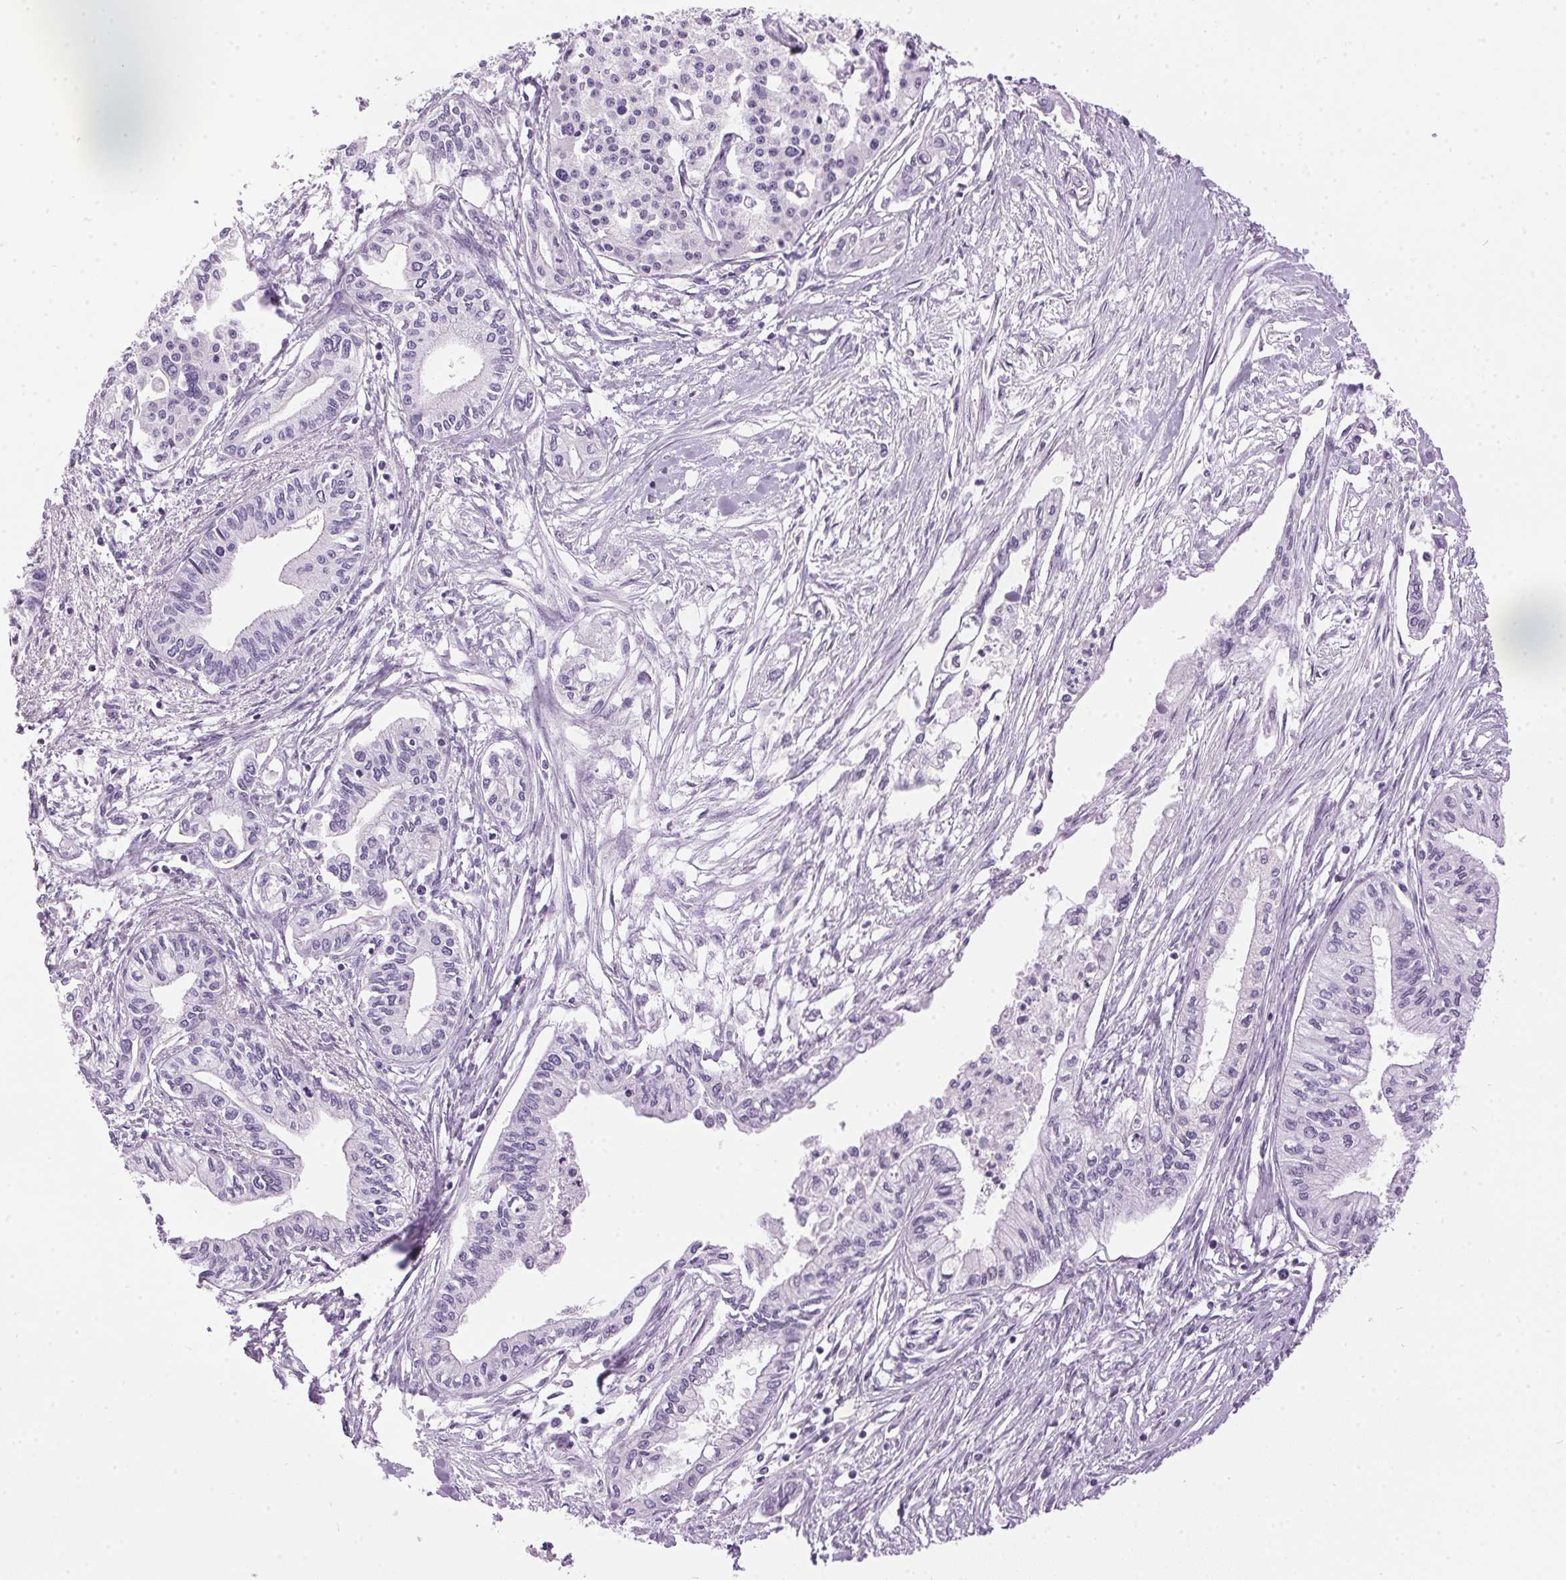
{"staining": {"intensity": "negative", "quantity": "none", "location": "none"}, "tissue": "pancreatic cancer", "cell_type": "Tumor cells", "image_type": "cancer", "snomed": [{"axis": "morphology", "description": "Adenocarcinoma, NOS"}, {"axis": "topography", "description": "Pancreas"}], "caption": "DAB (3,3'-diaminobenzidine) immunohistochemical staining of human pancreatic cancer demonstrates no significant staining in tumor cells.", "gene": "SP7", "patient": {"sex": "male", "age": 60}}